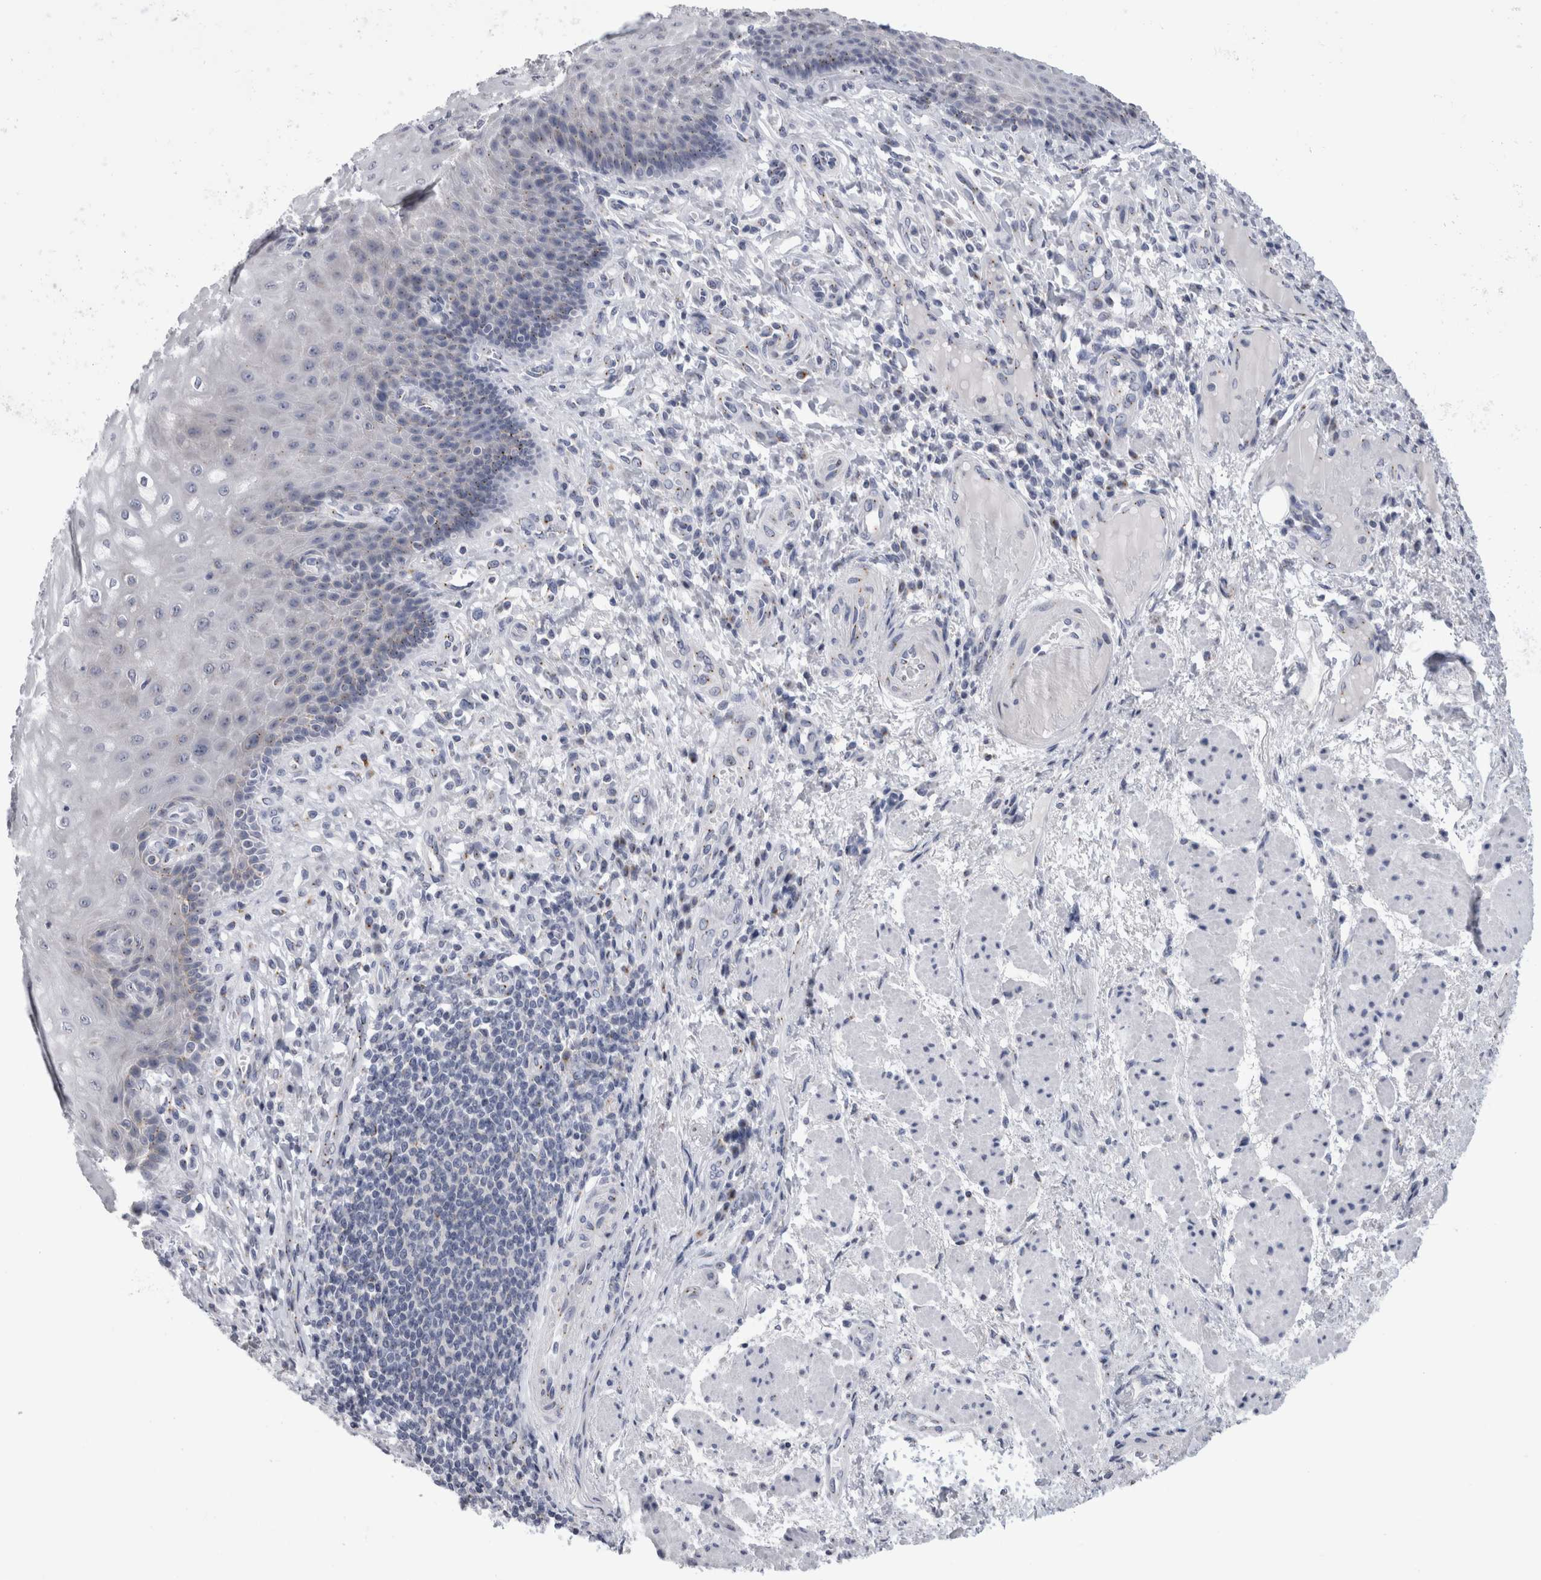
{"staining": {"intensity": "weak", "quantity": "25%-75%", "location": "cytoplasmic/membranous"}, "tissue": "esophagus", "cell_type": "Squamous epithelial cells", "image_type": "normal", "snomed": [{"axis": "morphology", "description": "Normal tissue, NOS"}, {"axis": "topography", "description": "Esophagus"}], "caption": "This is a photomicrograph of immunohistochemistry (IHC) staining of benign esophagus, which shows weak expression in the cytoplasmic/membranous of squamous epithelial cells.", "gene": "AKAP9", "patient": {"sex": "male", "age": 54}}